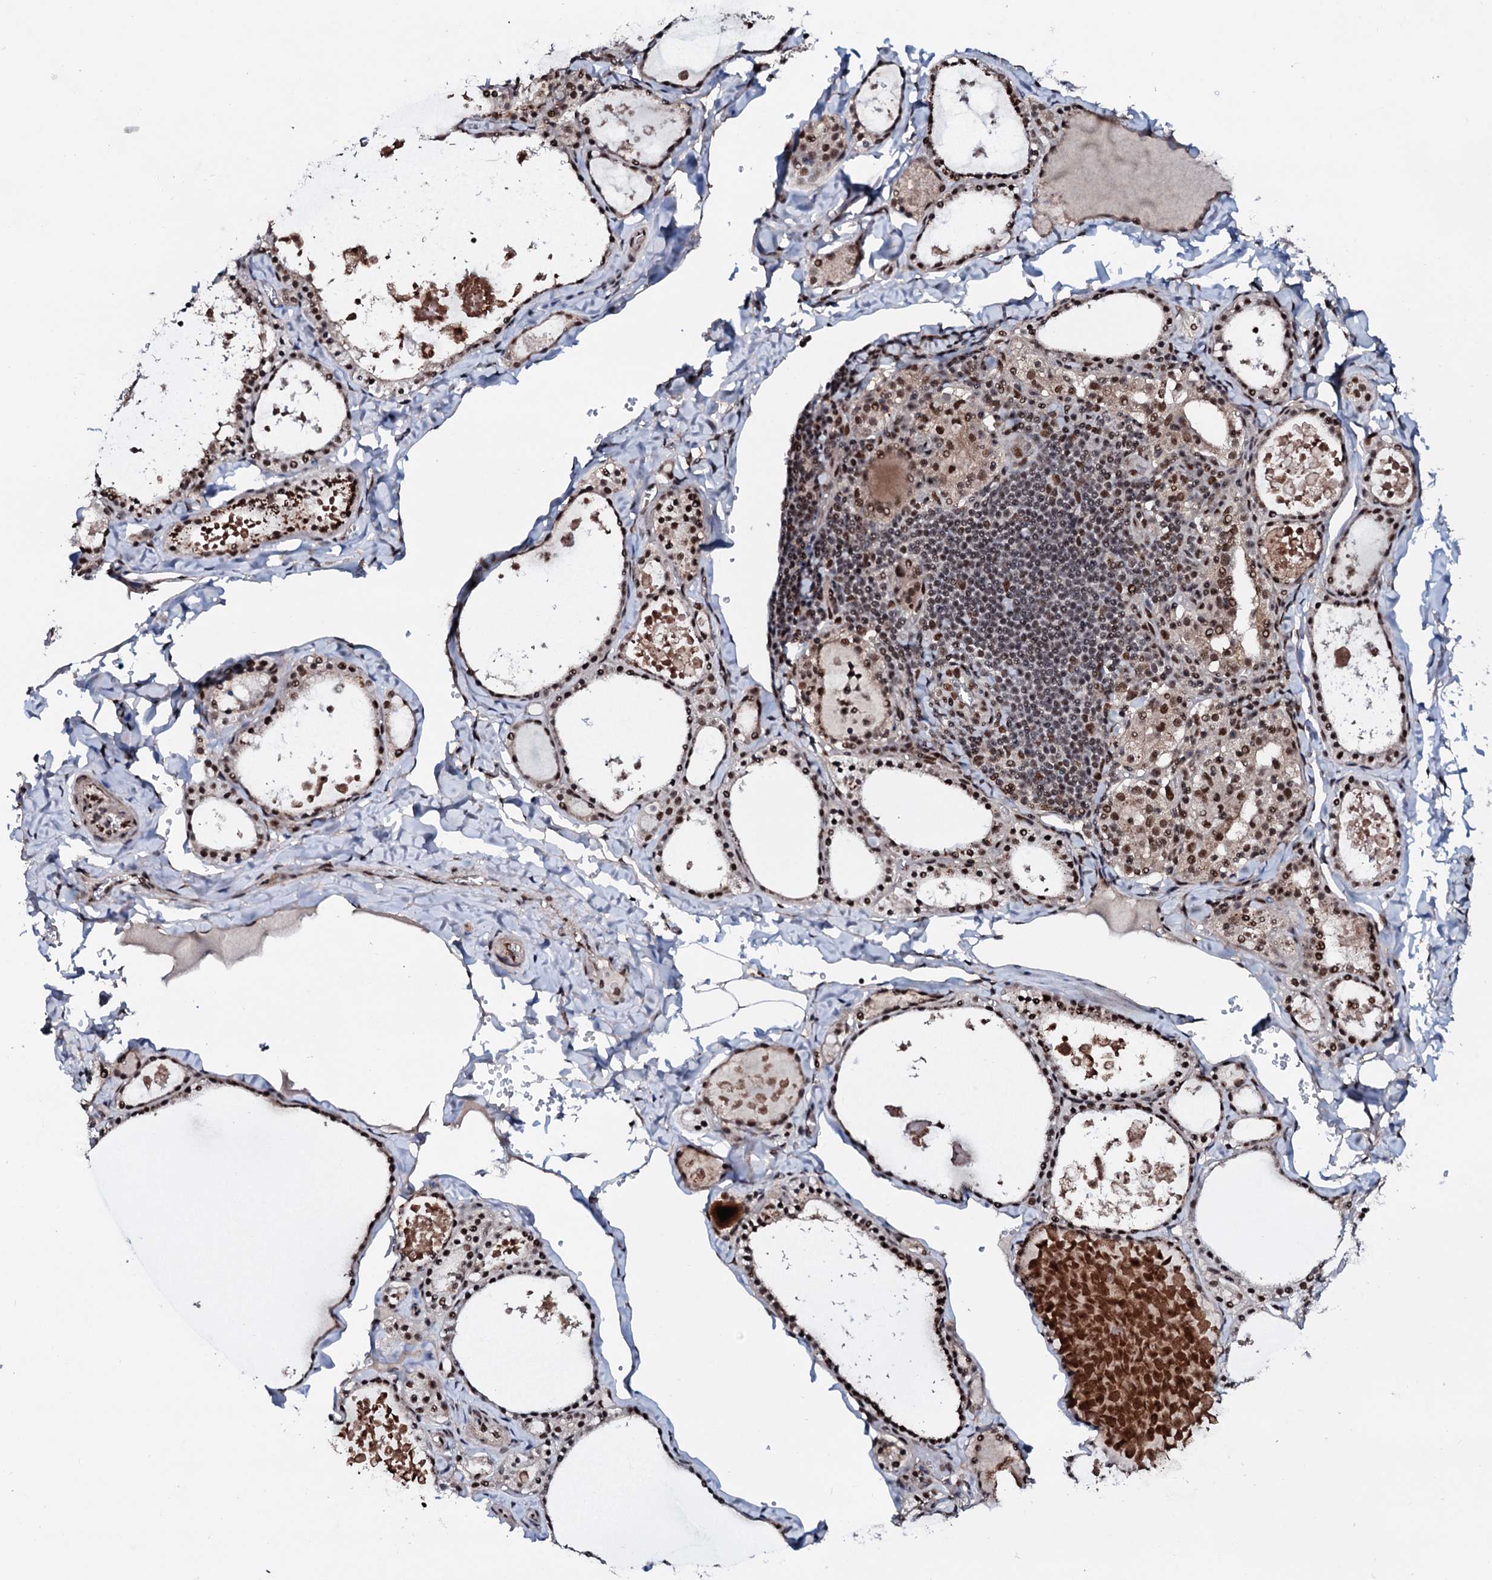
{"staining": {"intensity": "moderate", "quantity": ">75%", "location": "nuclear"}, "tissue": "thyroid gland", "cell_type": "Glandular cells", "image_type": "normal", "snomed": [{"axis": "morphology", "description": "Normal tissue, NOS"}, {"axis": "topography", "description": "Thyroid gland"}], "caption": "A micrograph of thyroid gland stained for a protein exhibits moderate nuclear brown staining in glandular cells. (DAB (3,3'-diaminobenzidine) = brown stain, brightfield microscopy at high magnification).", "gene": "PRPF18", "patient": {"sex": "male", "age": 56}}